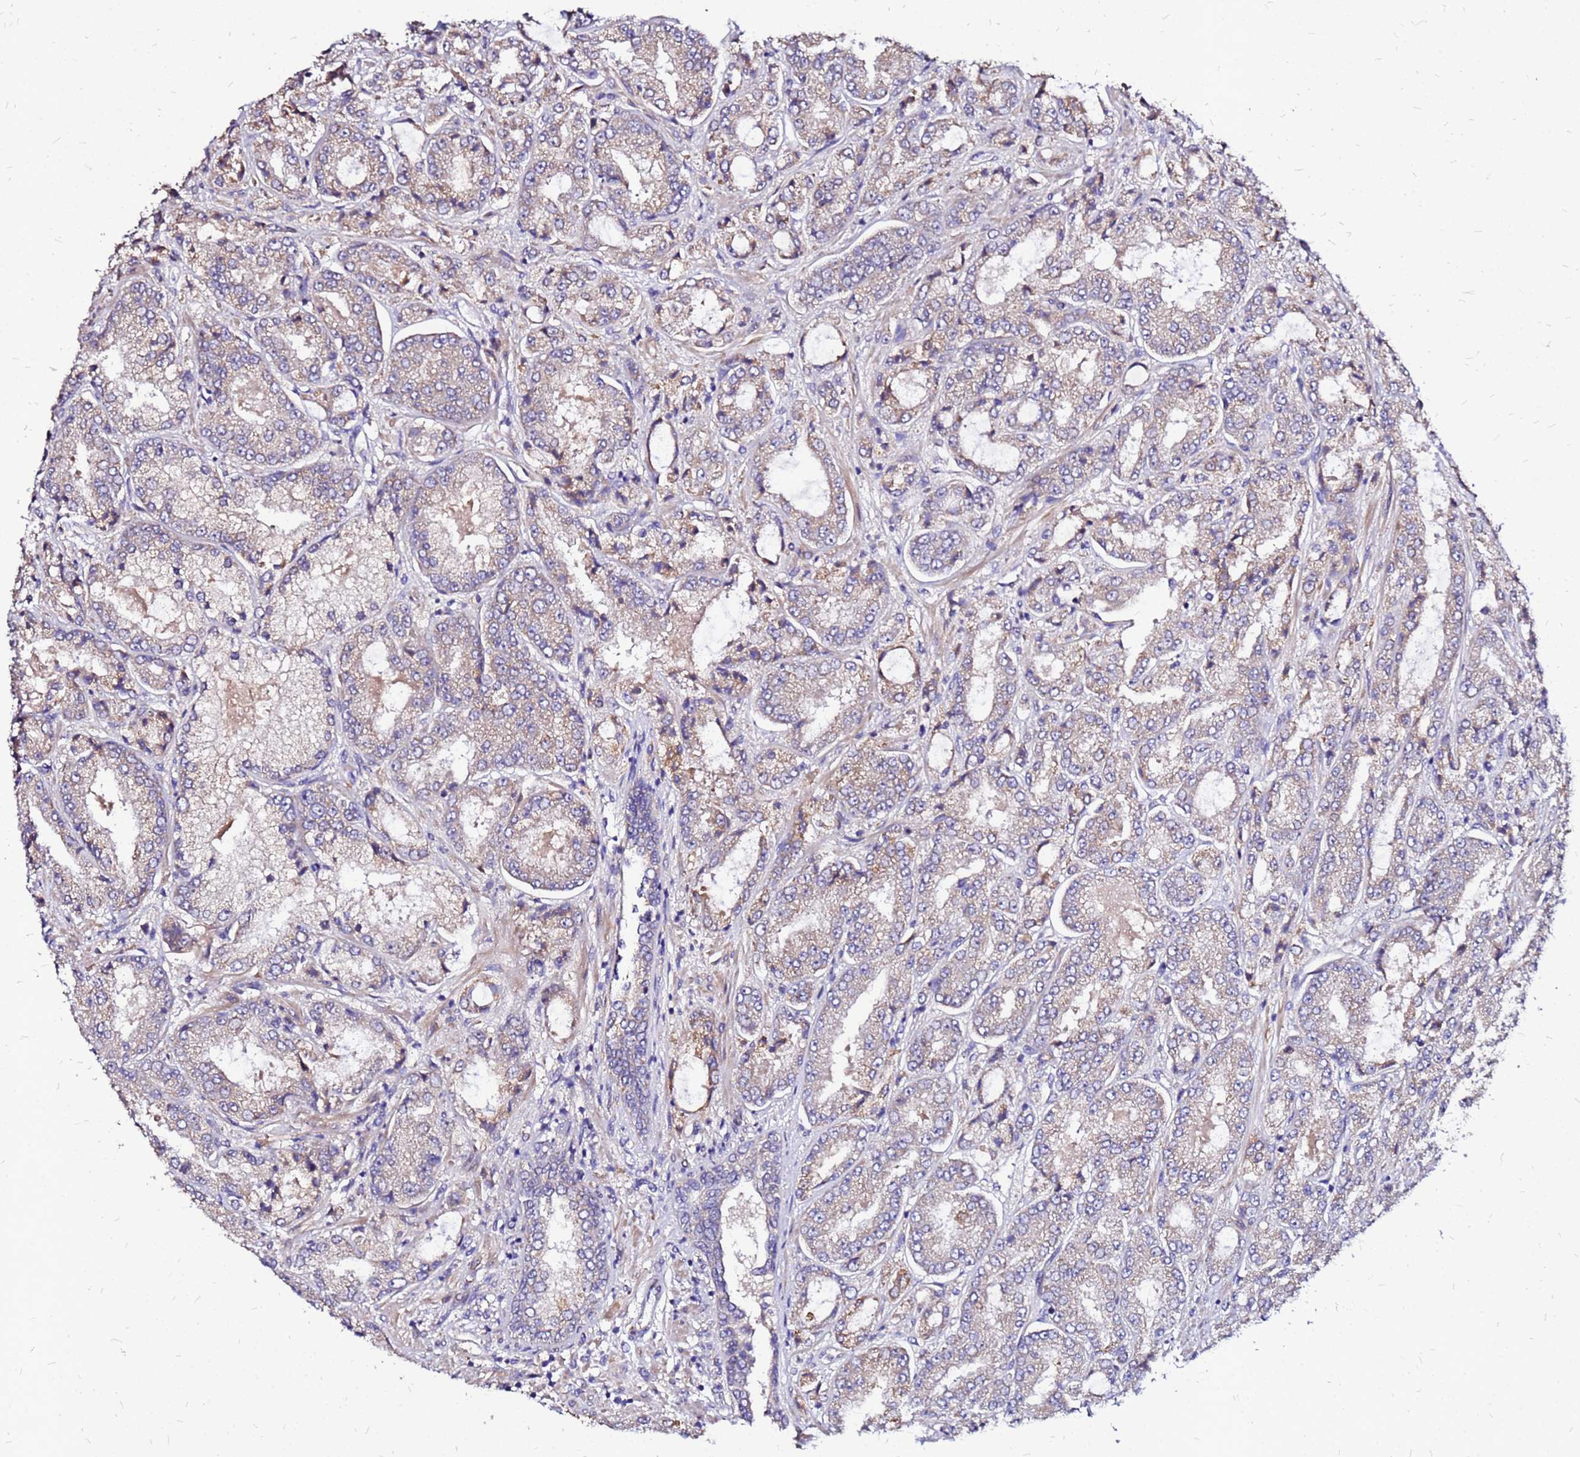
{"staining": {"intensity": "weak", "quantity": "25%-75%", "location": "cytoplasmic/membranous"}, "tissue": "prostate cancer", "cell_type": "Tumor cells", "image_type": "cancer", "snomed": [{"axis": "morphology", "description": "Adenocarcinoma, High grade"}, {"axis": "topography", "description": "Prostate"}], "caption": "Human prostate high-grade adenocarcinoma stained with a brown dye displays weak cytoplasmic/membranous positive staining in approximately 25%-75% of tumor cells.", "gene": "ARHGEF5", "patient": {"sex": "male", "age": 71}}